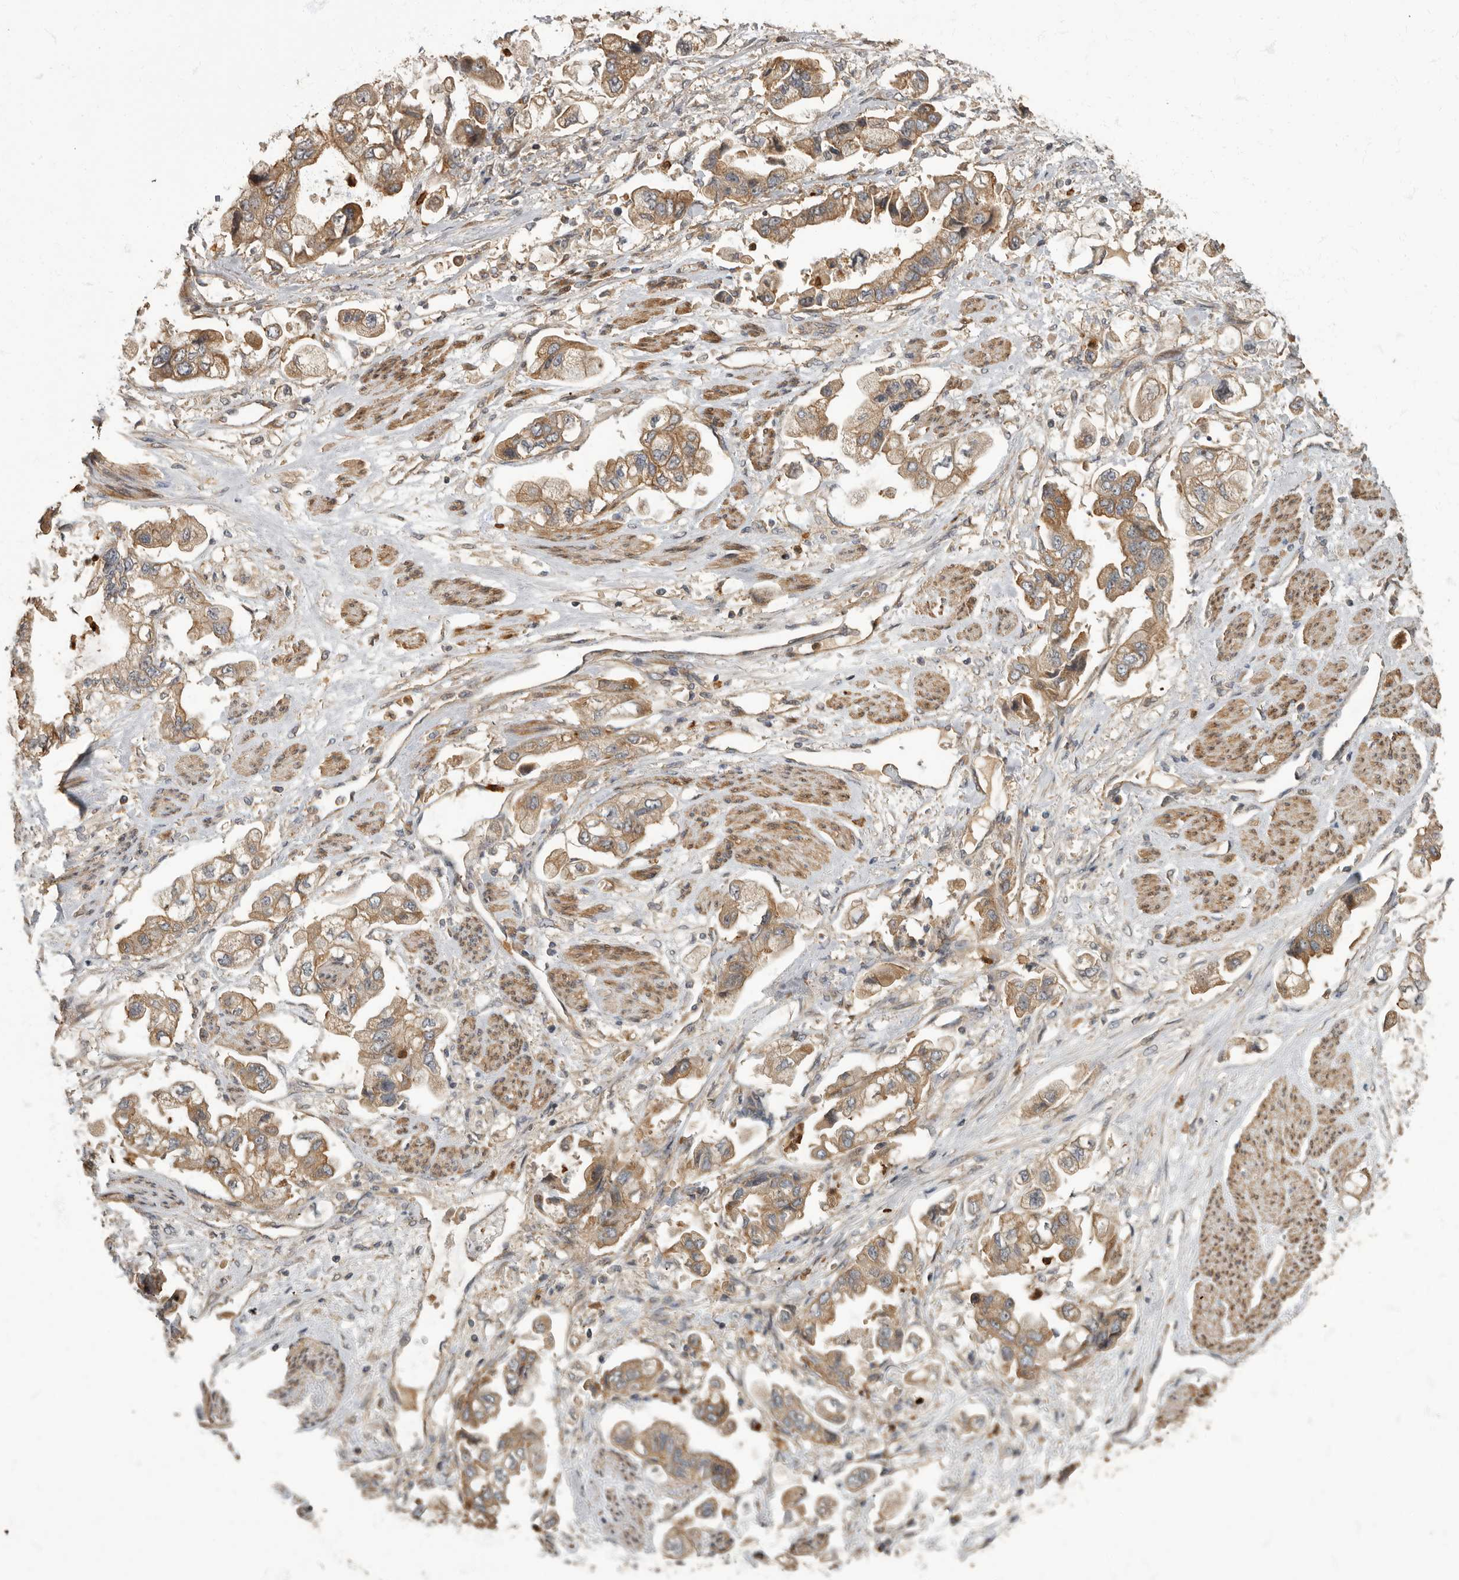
{"staining": {"intensity": "moderate", "quantity": ">75%", "location": "cytoplasmic/membranous"}, "tissue": "stomach cancer", "cell_type": "Tumor cells", "image_type": "cancer", "snomed": [{"axis": "morphology", "description": "Adenocarcinoma, NOS"}, {"axis": "topography", "description": "Stomach"}], "caption": "This photomicrograph shows immunohistochemistry staining of human stomach cancer (adenocarcinoma), with medium moderate cytoplasmic/membranous positivity in about >75% of tumor cells.", "gene": "DAAM1", "patient": {"sex": "male", "age": 62}}